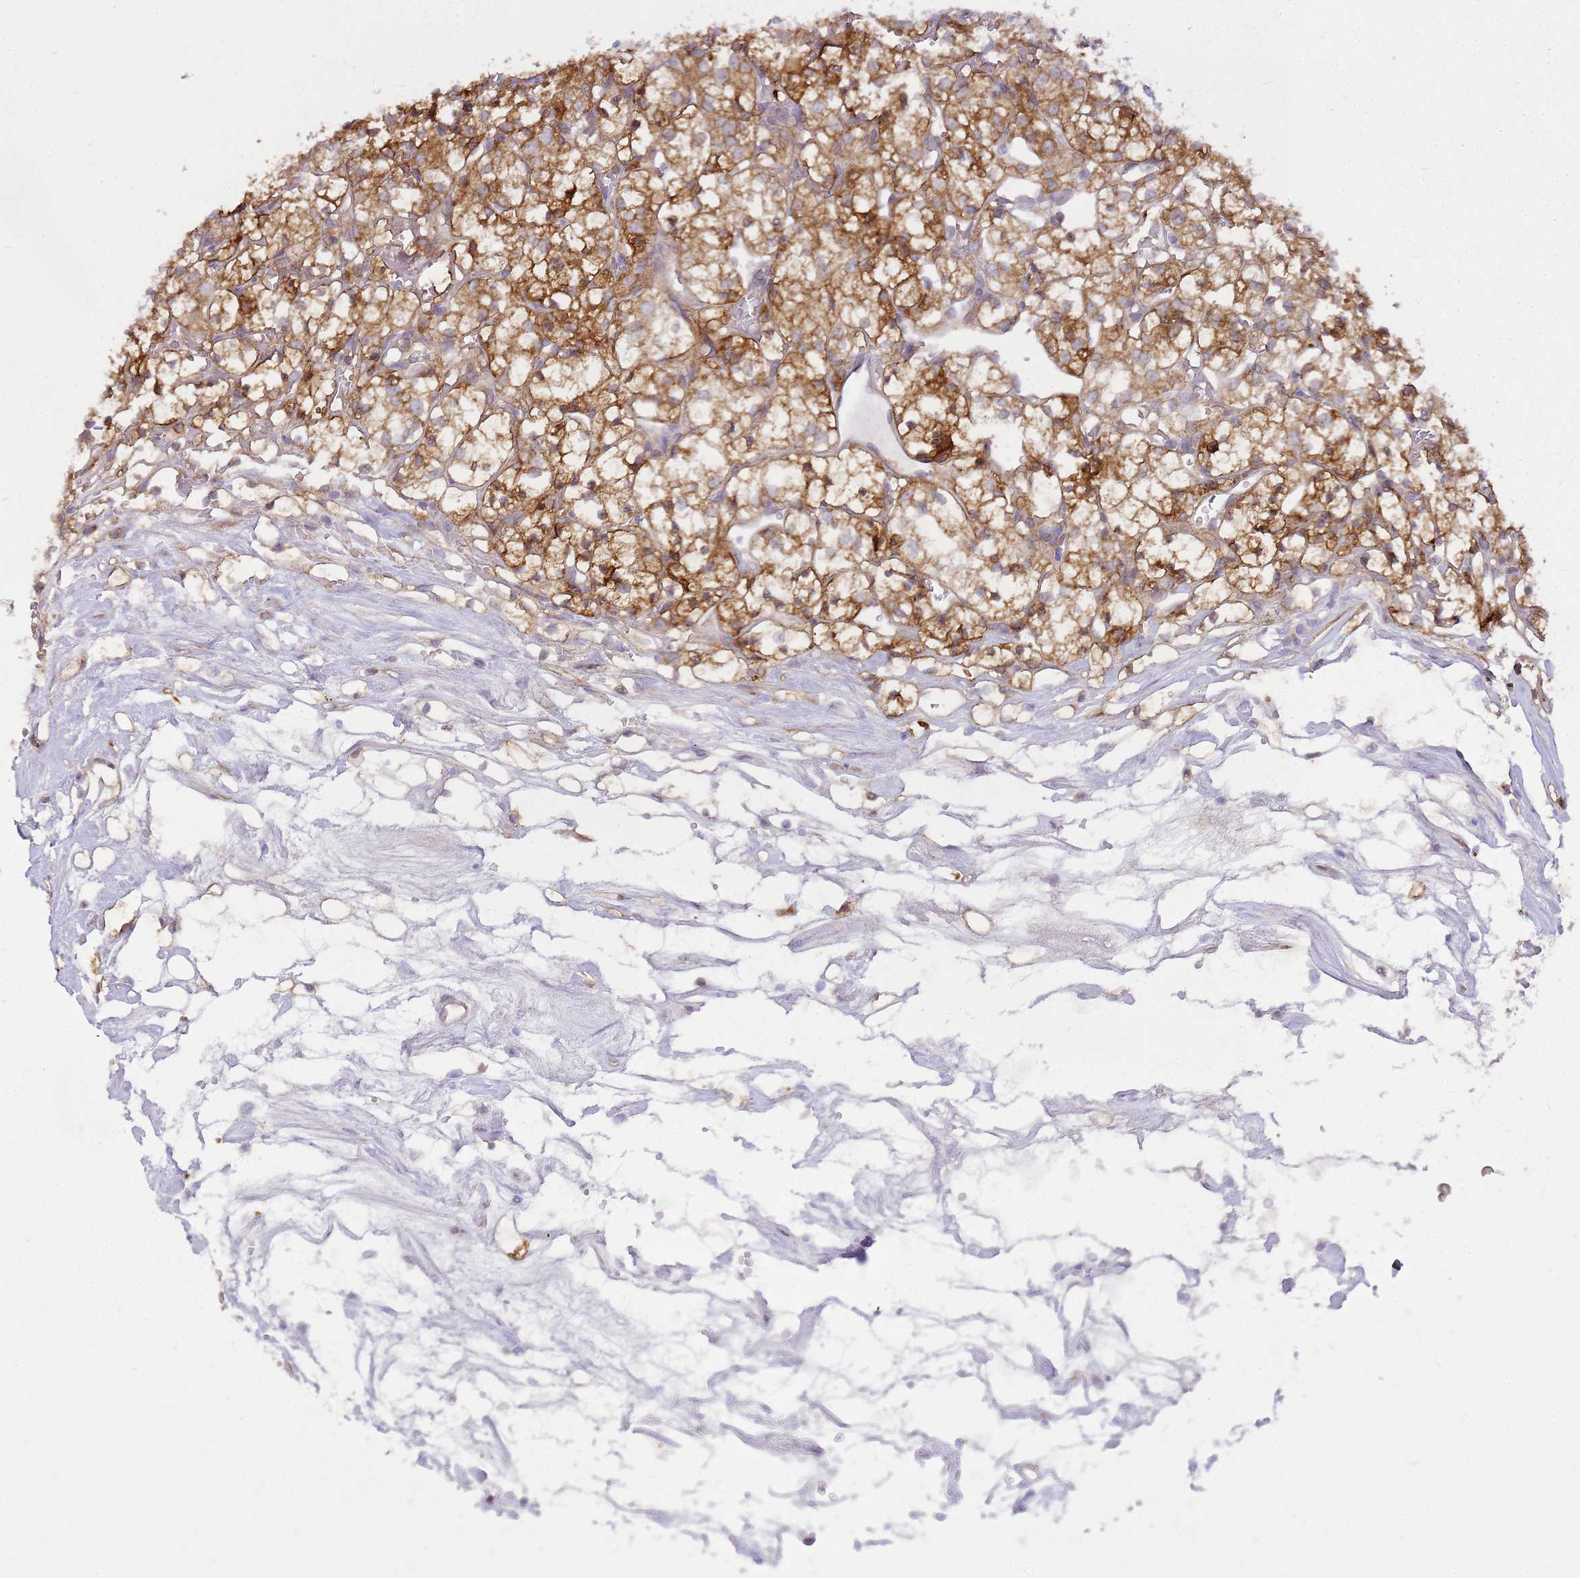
{"staining": {"intensity": "moderate", "quantity": ">75%", "location": "cytoplasmic/membranous"}, "tissue": "renal cancer", "cell_type": "Tumor cells", "image_type": "cancer", "snomed": [{"axis": "morphology", "description": "Adenocarcinoma, NOS"}, {"axis": "topography", "description": "Kidney"}], "caption": "This is an image of immunohistochemistry (IHC) staining of renal cancer, which shows moderate positivity in the cytoplasmic/membranous of tumor cells.", "gene": "HSPB1", "patient": {"sex": "female", "age": 69}}